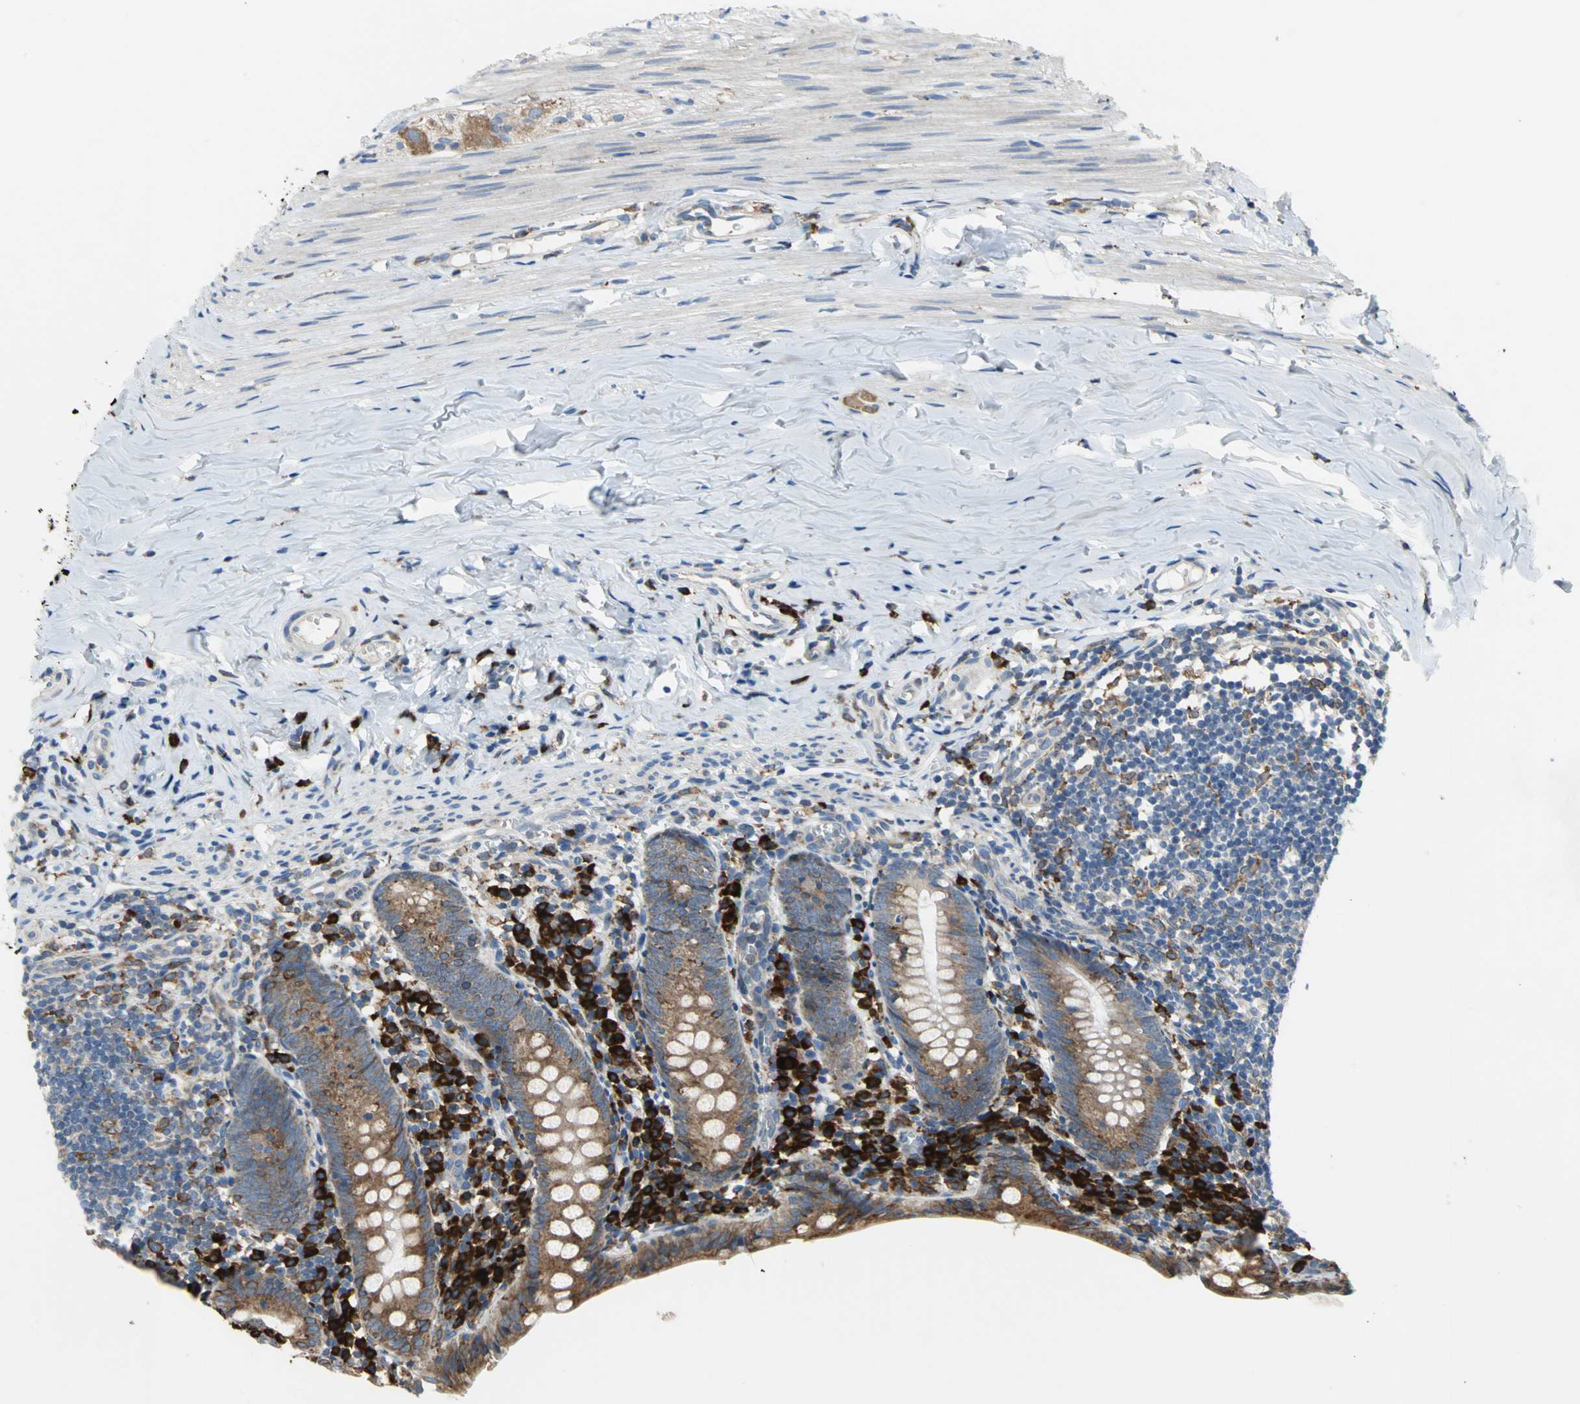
{"staining": {"intensity": "strong", "quantity": ">75%", "location": "cytoplasmic/membranous"}, "tissue": "appendix", "cell_type": "Glandular cells", "image_type": "normal", "snomed": [{"axis": "morphology", "description": "Normal tissue, NOS"}, {"axis": "topography", "description": "Appendix"}], "caption": "Appendix stained with a brown dye reveals strong cytoplasmic/membranous positive expression in approximately >75% of glandular cells.", "gene": "SDF2L1", "patient": {"sex": "female", "age": 10}}